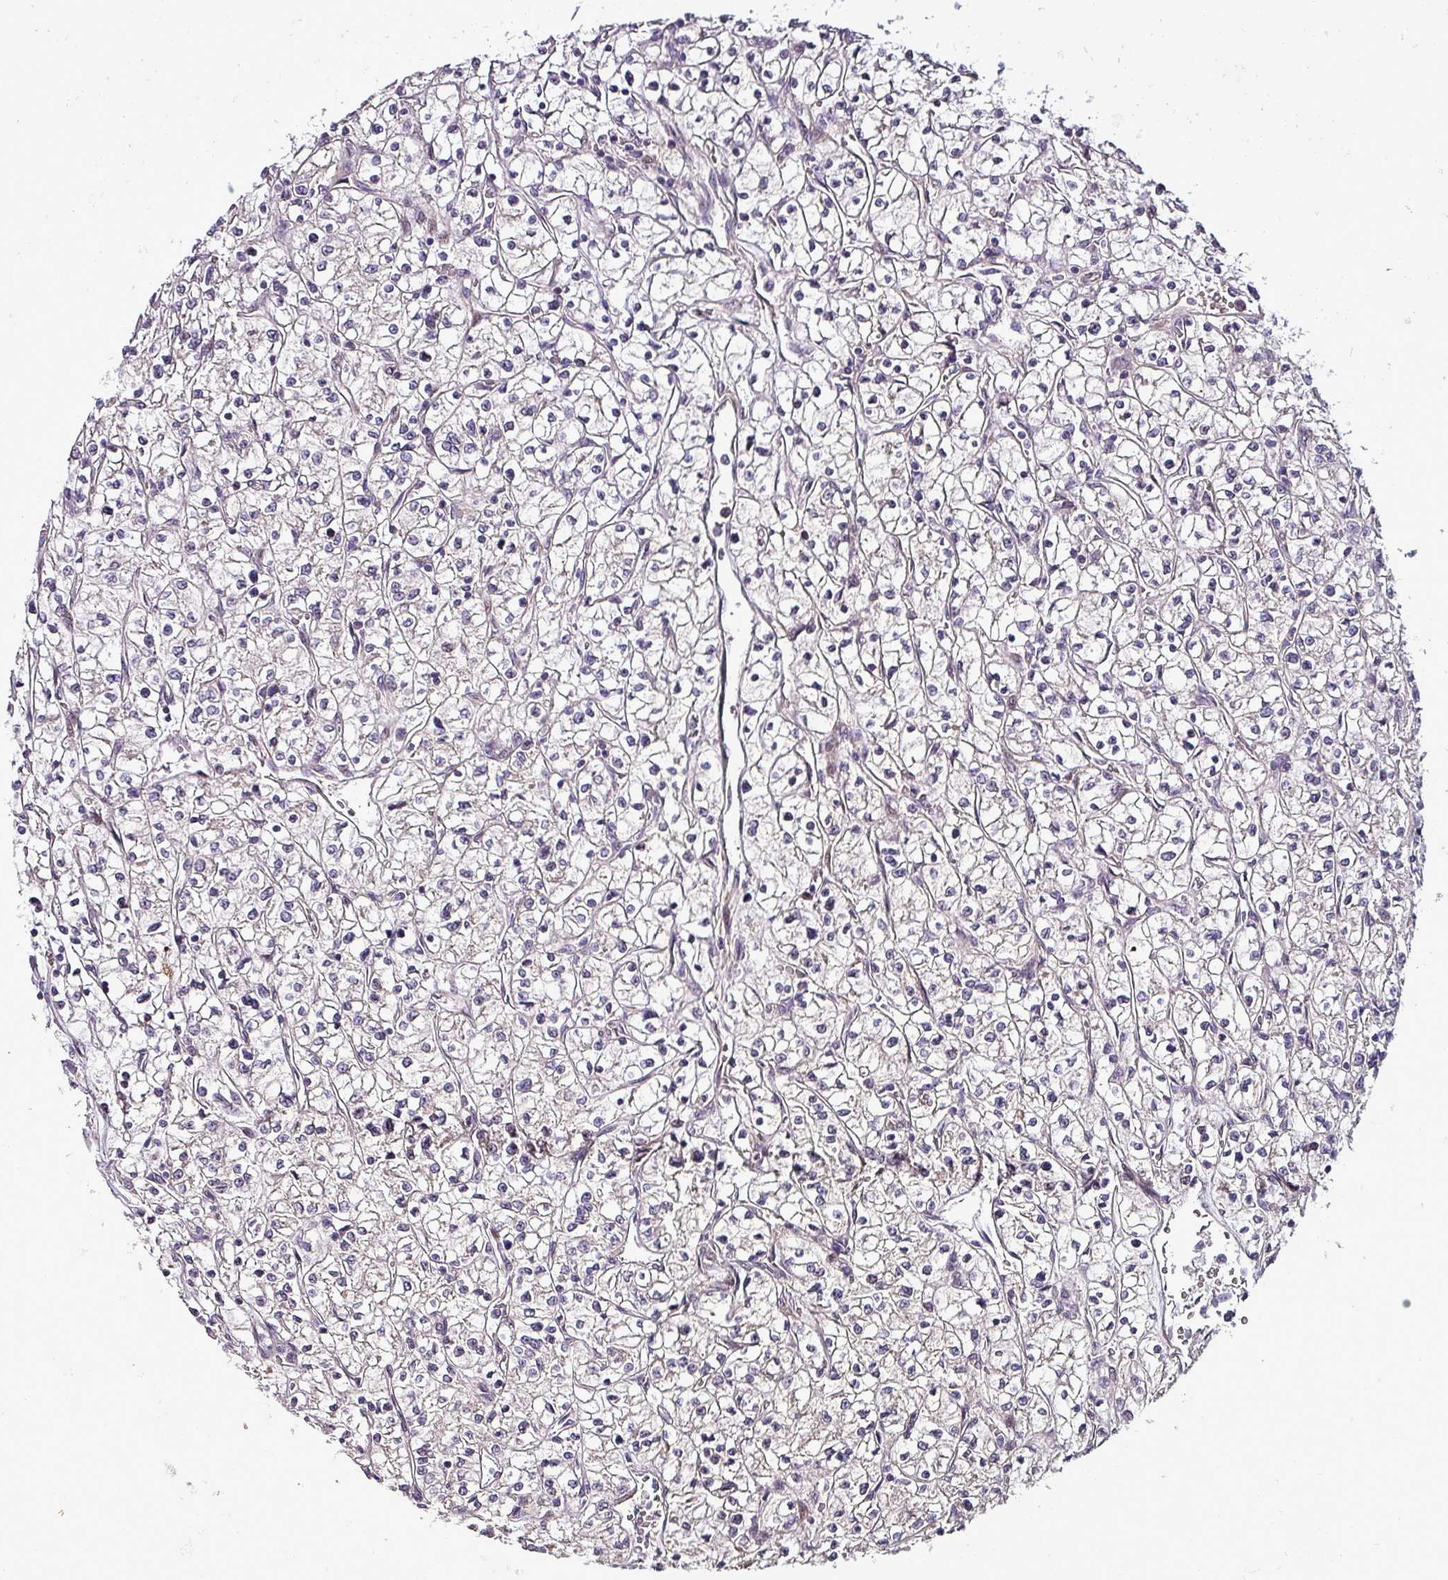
{"staining": {"intensity": "negative", "quantity": "none", "location": "none"}, "tissue": "renal cancer", "cell_type": "Tumor cells", "image_type": "cancer", "snomed": [{"axis": "morphology", "description": "Adenocarcinoma, NOS"}, {"axis": "topography", "description": "Kidney"}], "caption": "An immunohistochemistry photomicrograph of renal cancer is shown. There is no staining in tumor cells of renal cancer.", "gene": "GRAPL", "patient": {"sex": "female", "age": 64}}